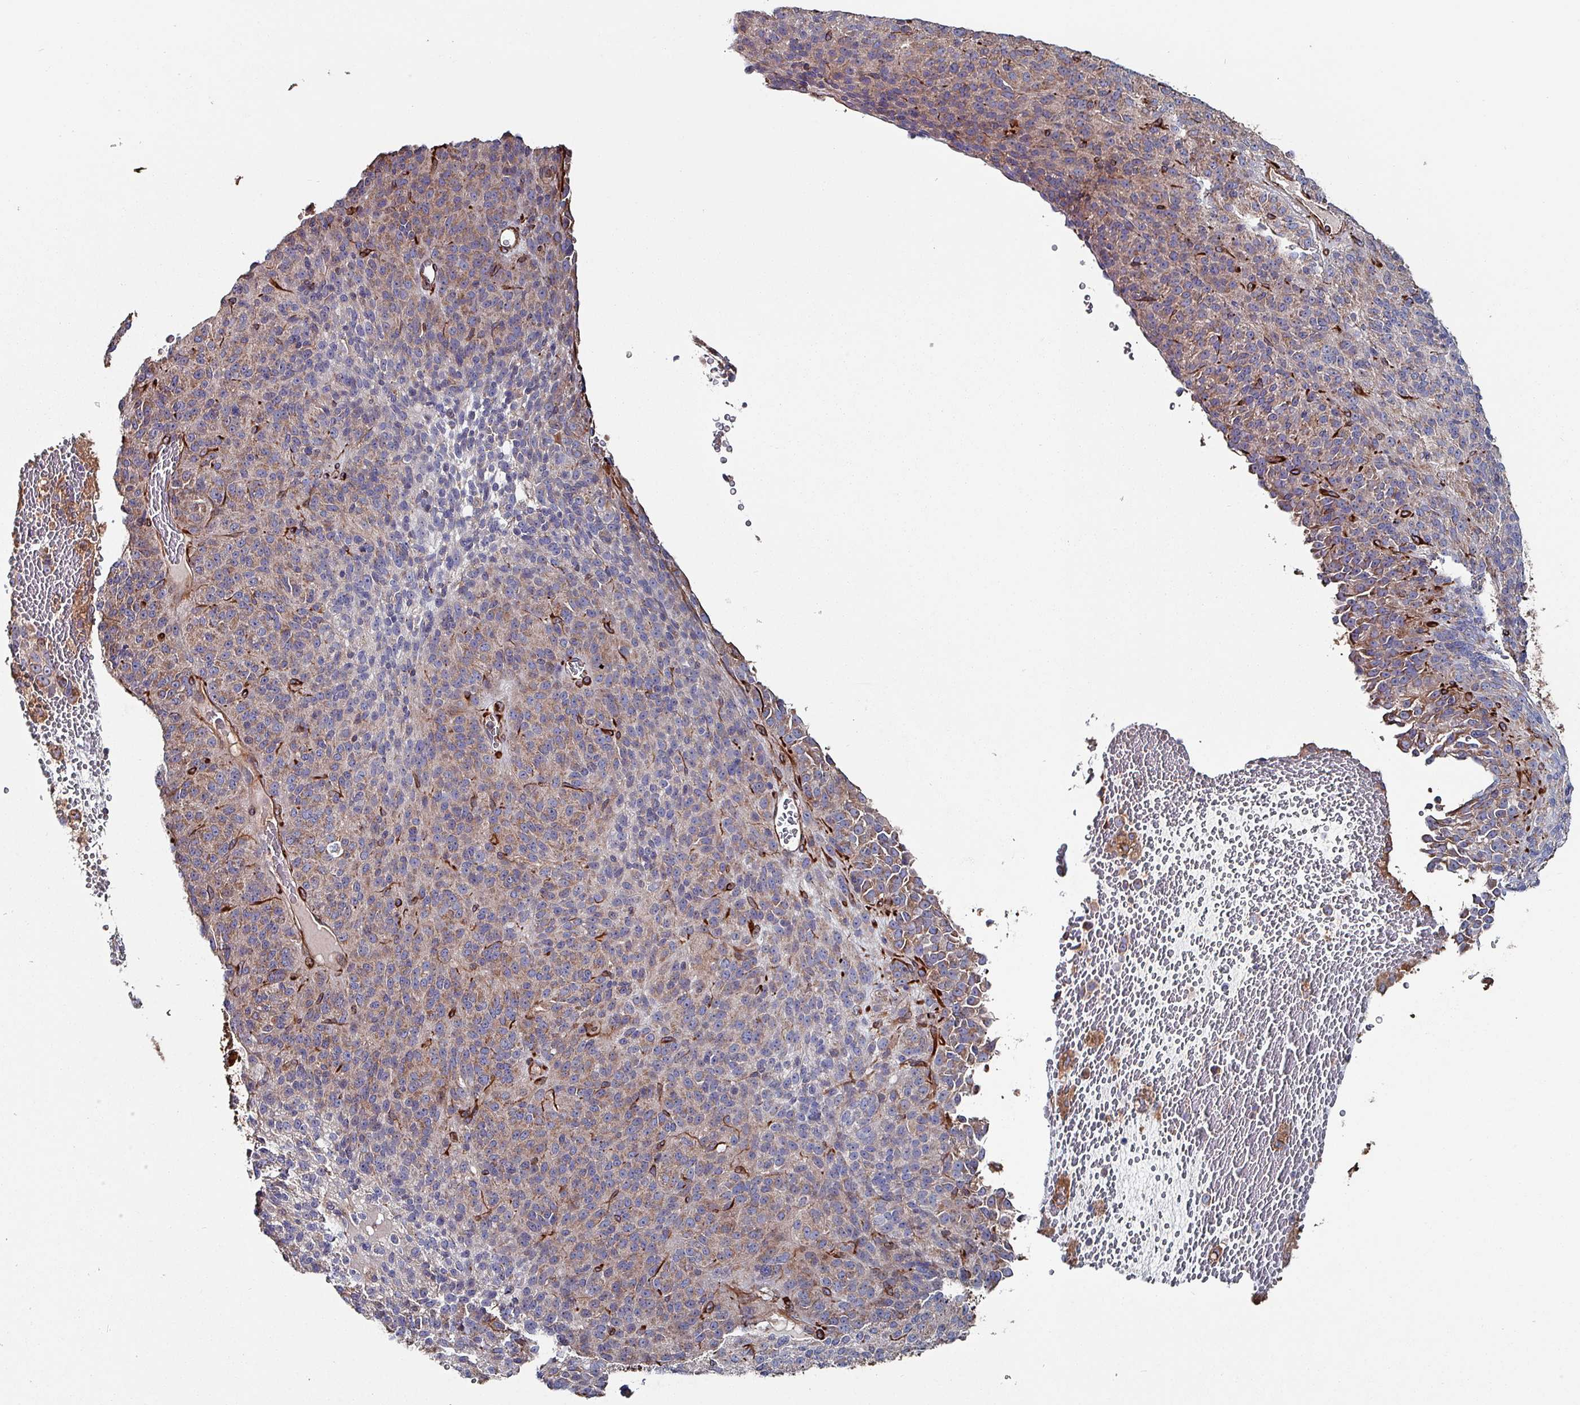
{"staining": {"intensity": "weak", "quantity": "25%-75%", "location": "cytoplasmic/membranous"}, "tissue": "melanoma", "cell_type": "Tumor cells", "image_type": "cancer", "snomed": [{"axis": "morphology", "description": "Malignant melanoma, Metastatic site"}, {"axis": "topography", "description": "Brain"}], "caption": "Melanoma tissue reveals weak cytoplasmic/membranous positivity in about 25%-75% of tumor cells, visualized by immunohistochemistry.", "gene": "ANO10", "patient": {"sex": "female", "age": 56}}